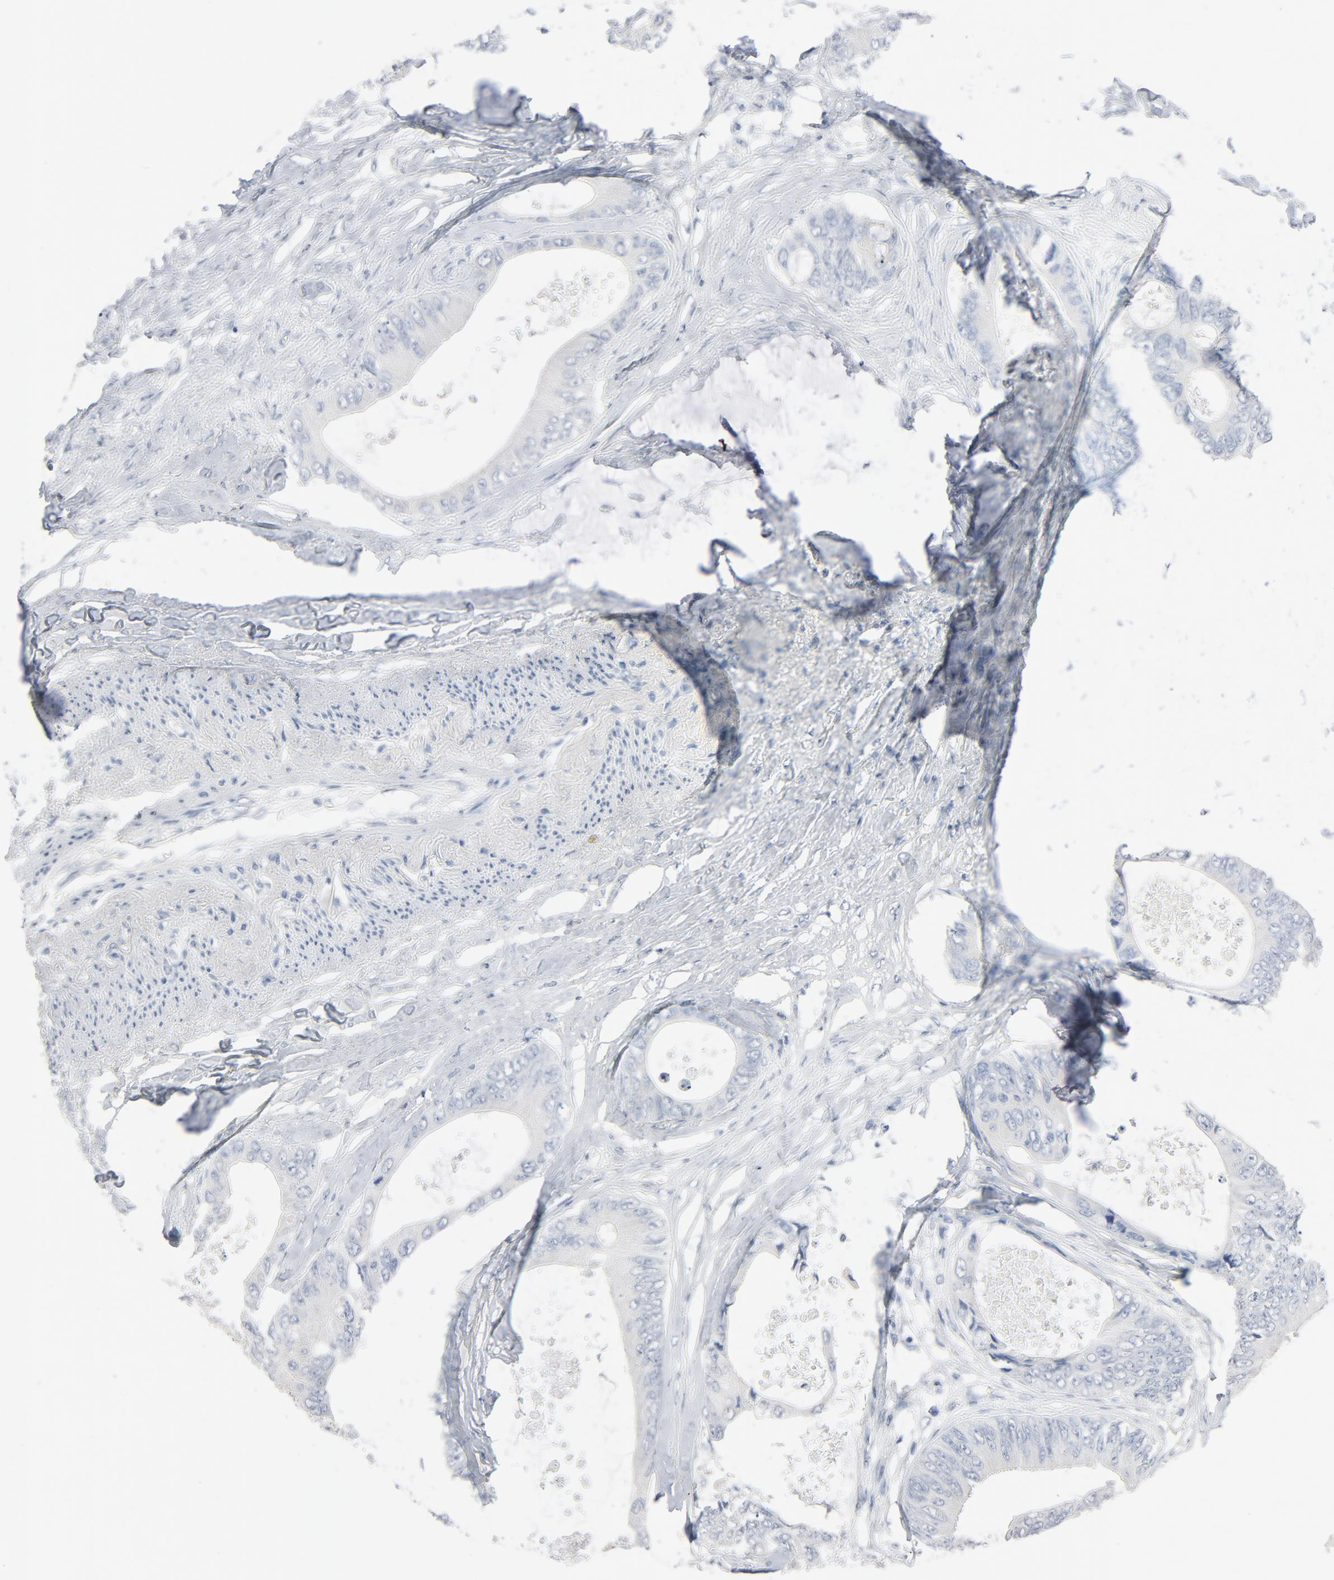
{"staining": {"intensity": "negative", "quantity": "none", "location": "none"}, "tissue": "colorectal cancer", "cell_type": "Tumor cells", "image_type": "cancer", "snomed": [{"axis": "morphology", "description": "Normal tissue, NOS"}, {"axis": "morphology", "description": "Adenocarcinoma, NOS"}, {"axis": "topography", "description": "Rectum"}, {"axis": "topography", "description": "Peripheral nerve tissue"}], "caption": "Immunohistochemistry (IHC) micrograph of human colorectal adenocarcinoma stained for a protein (brown), which reveals no positivity in tumor cells.", "gene": "ZCCHC13", "patient": {"sex": "female", "age": 77}}